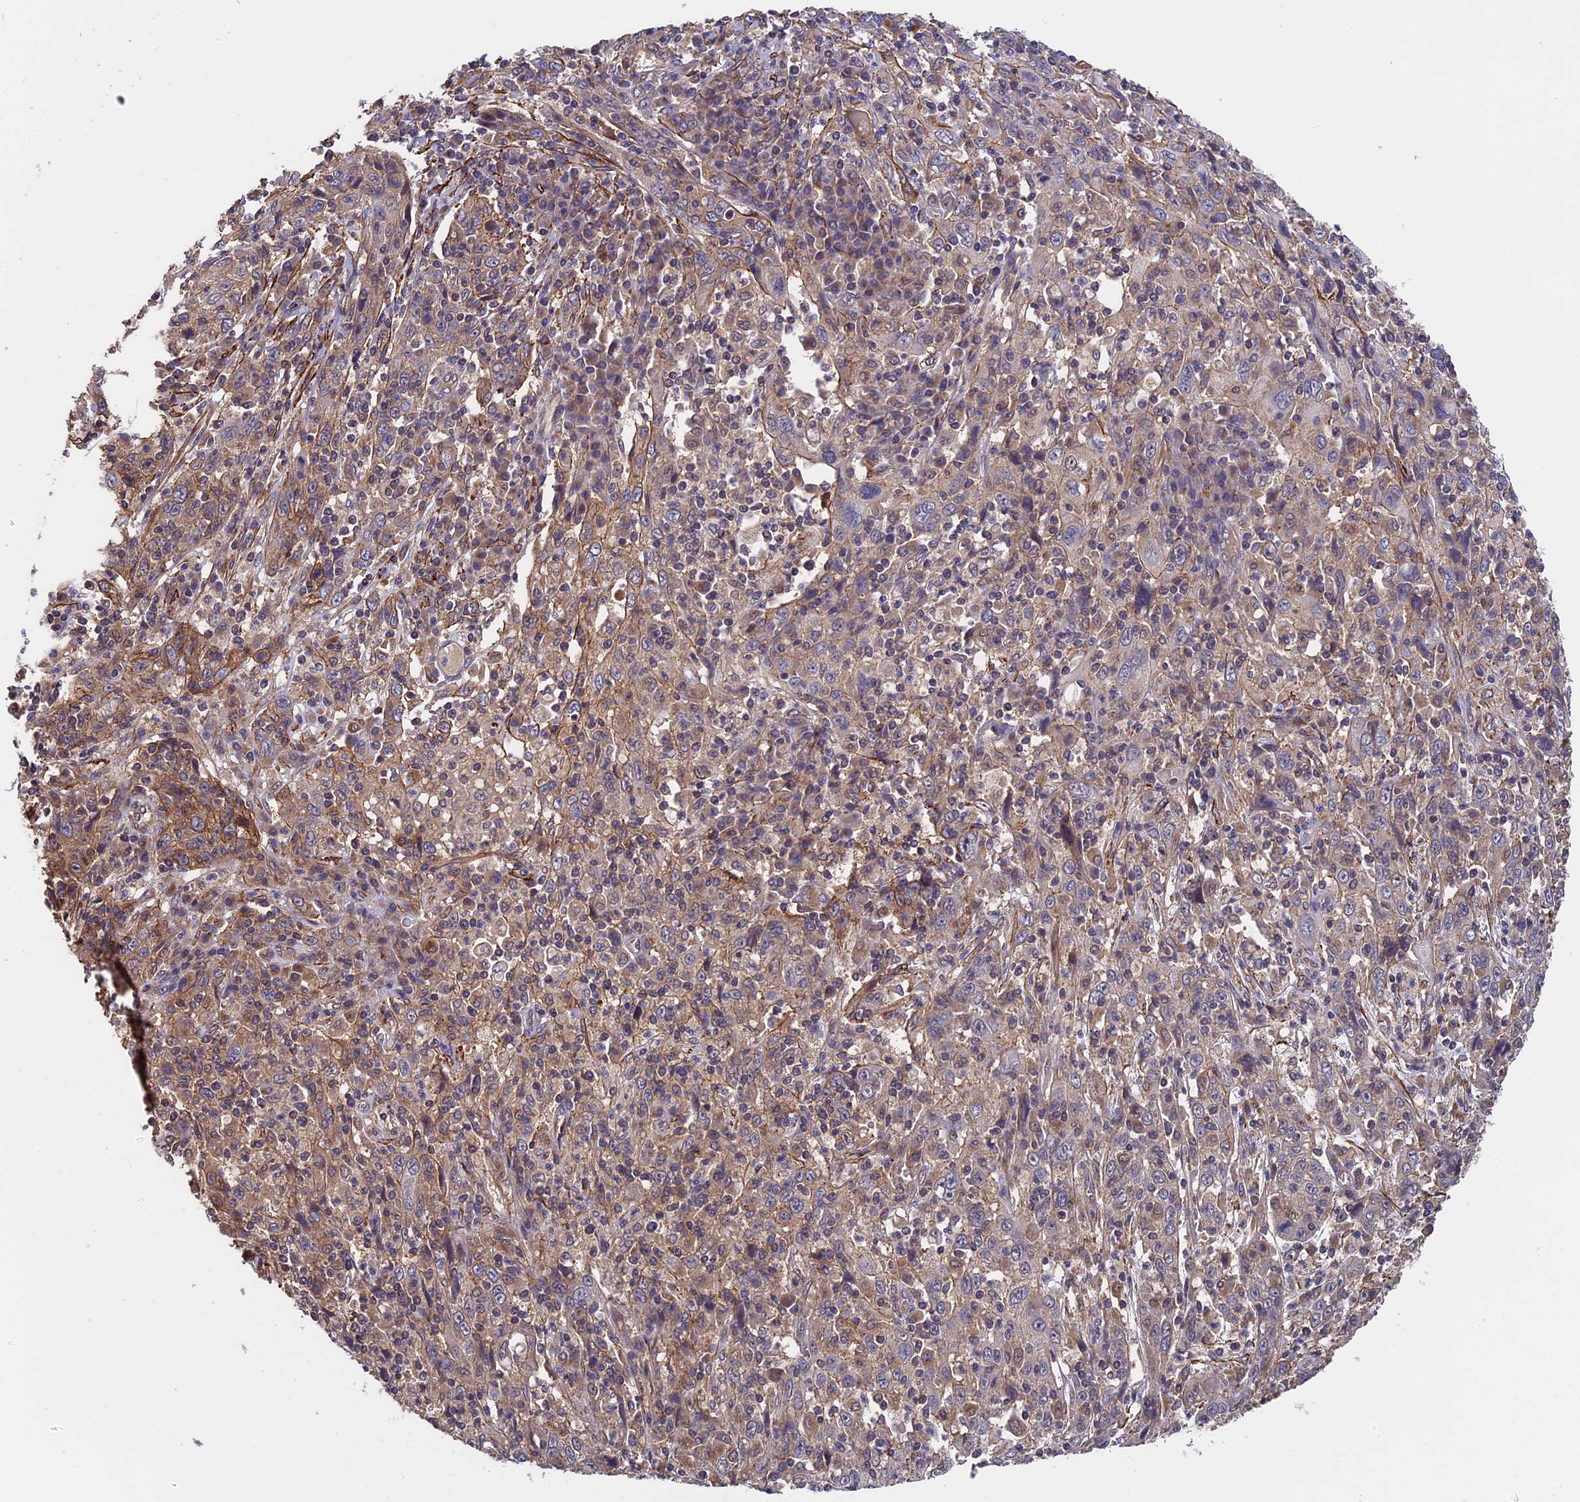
{"staining": {"intensity": "weak", "quantity": "25%-75%", "location": "cytoplasmic/membranous"}, "tissue": "cervical cancer", "cell_type": "Tumor cells", "image_type": "cancer", "snomed": [{"axis": "morphology", "description": "Squamous cell carcinoma, NOS"}, {"axis": "topography", "description": "Cervix"}], "caption": "The image displays a brown stain indicating the presence of a protein in the cytoplasmic/membranous of tumor cells in cervical cancer.", "gene": "SLC9A5", "patient": {"sex": "female", "age": 46}}